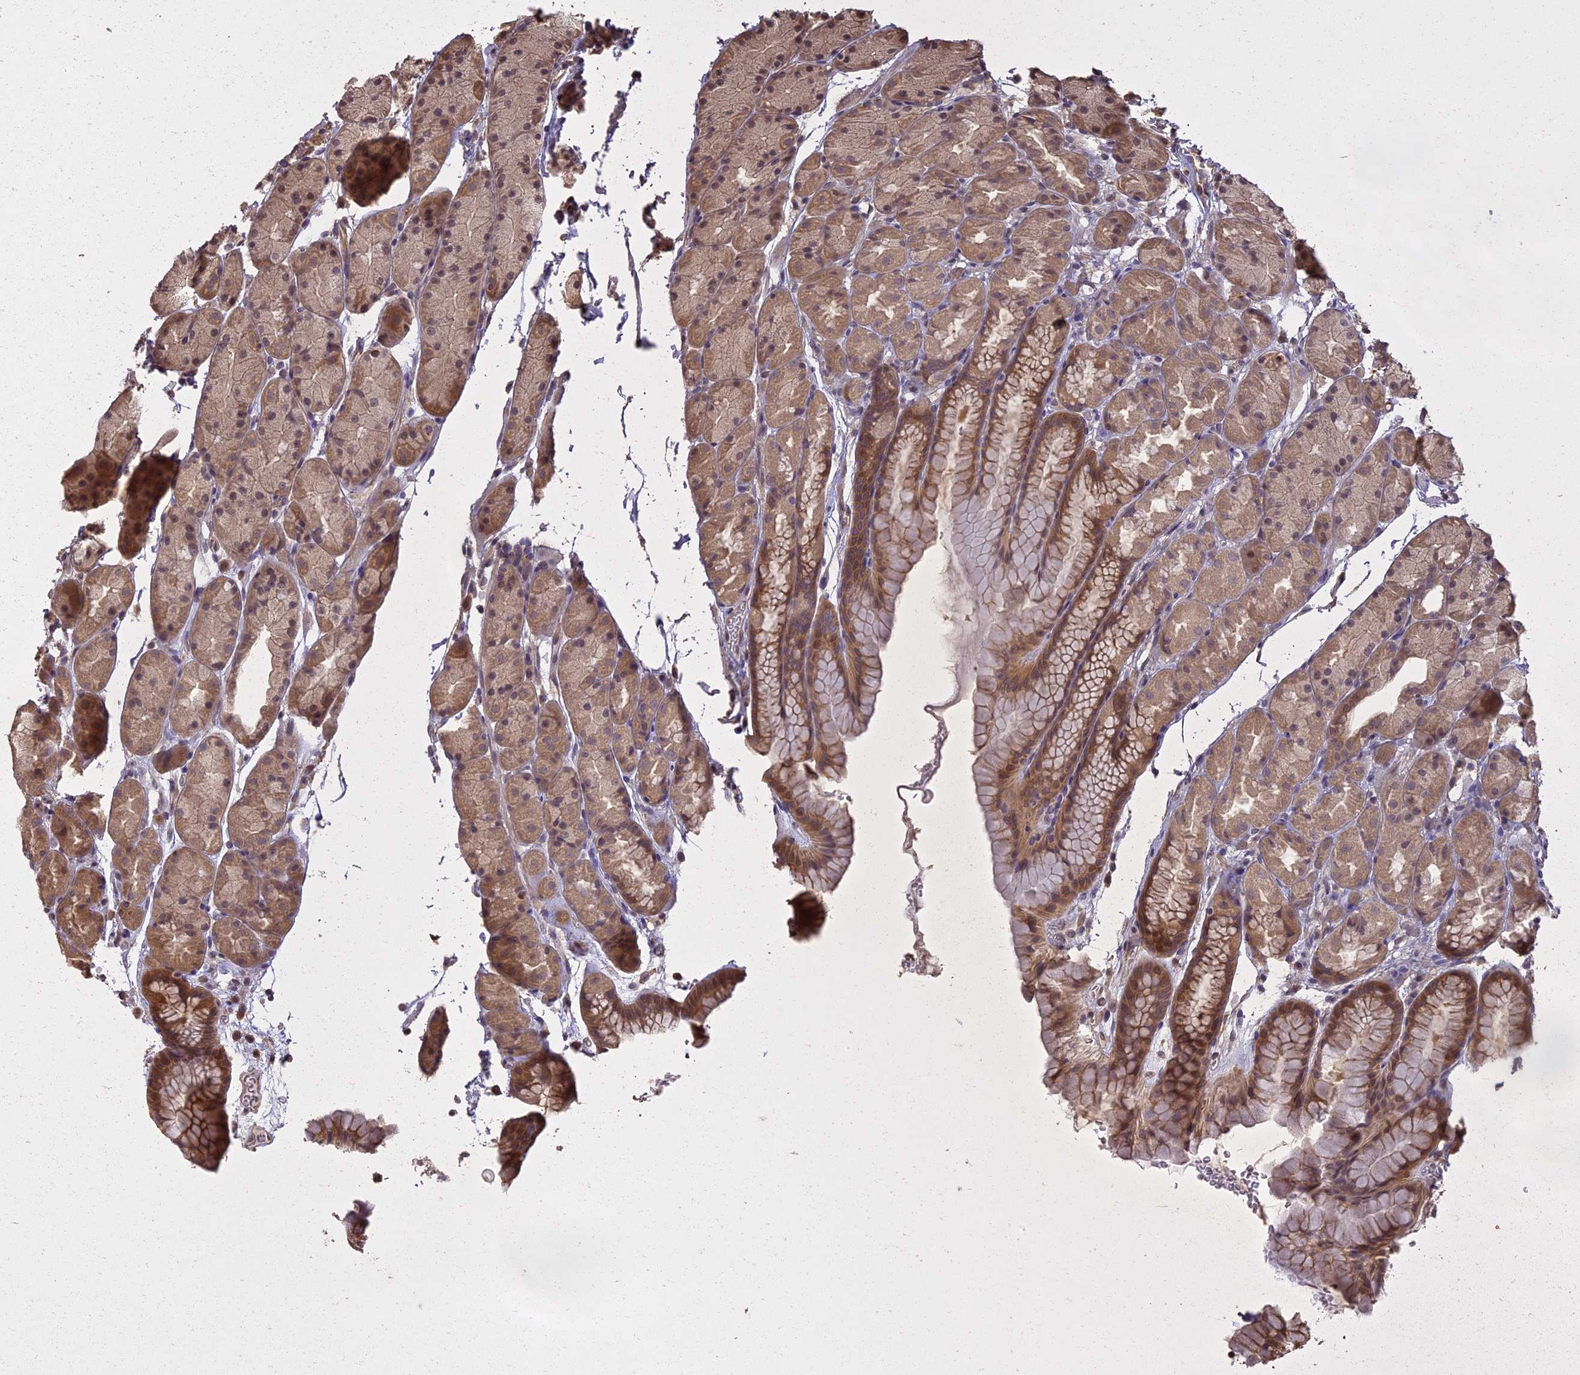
{"staining": {"intensity": "moderate", "quantity": ">75%", "location": "cytoplasmic/membranous"}, "tissue": "stomach", "cell_type": "Glandular cells", "image_type": "normal", "snomed": [{"axis": "morphology", "description": "Normal tissue, NOS"}, {"axis": "topography", "description": "Stomach, upper"}, {"axis": "topography", "description": "Stomach"}], "caption": "Immunohistochemical staining of benign stomach shows medium levels of moderate cytoplasmic/membranous positivity in about >75% of glandular cells.", "gene": "LIN37", "patient": {"sex": "male", "age": 47}}